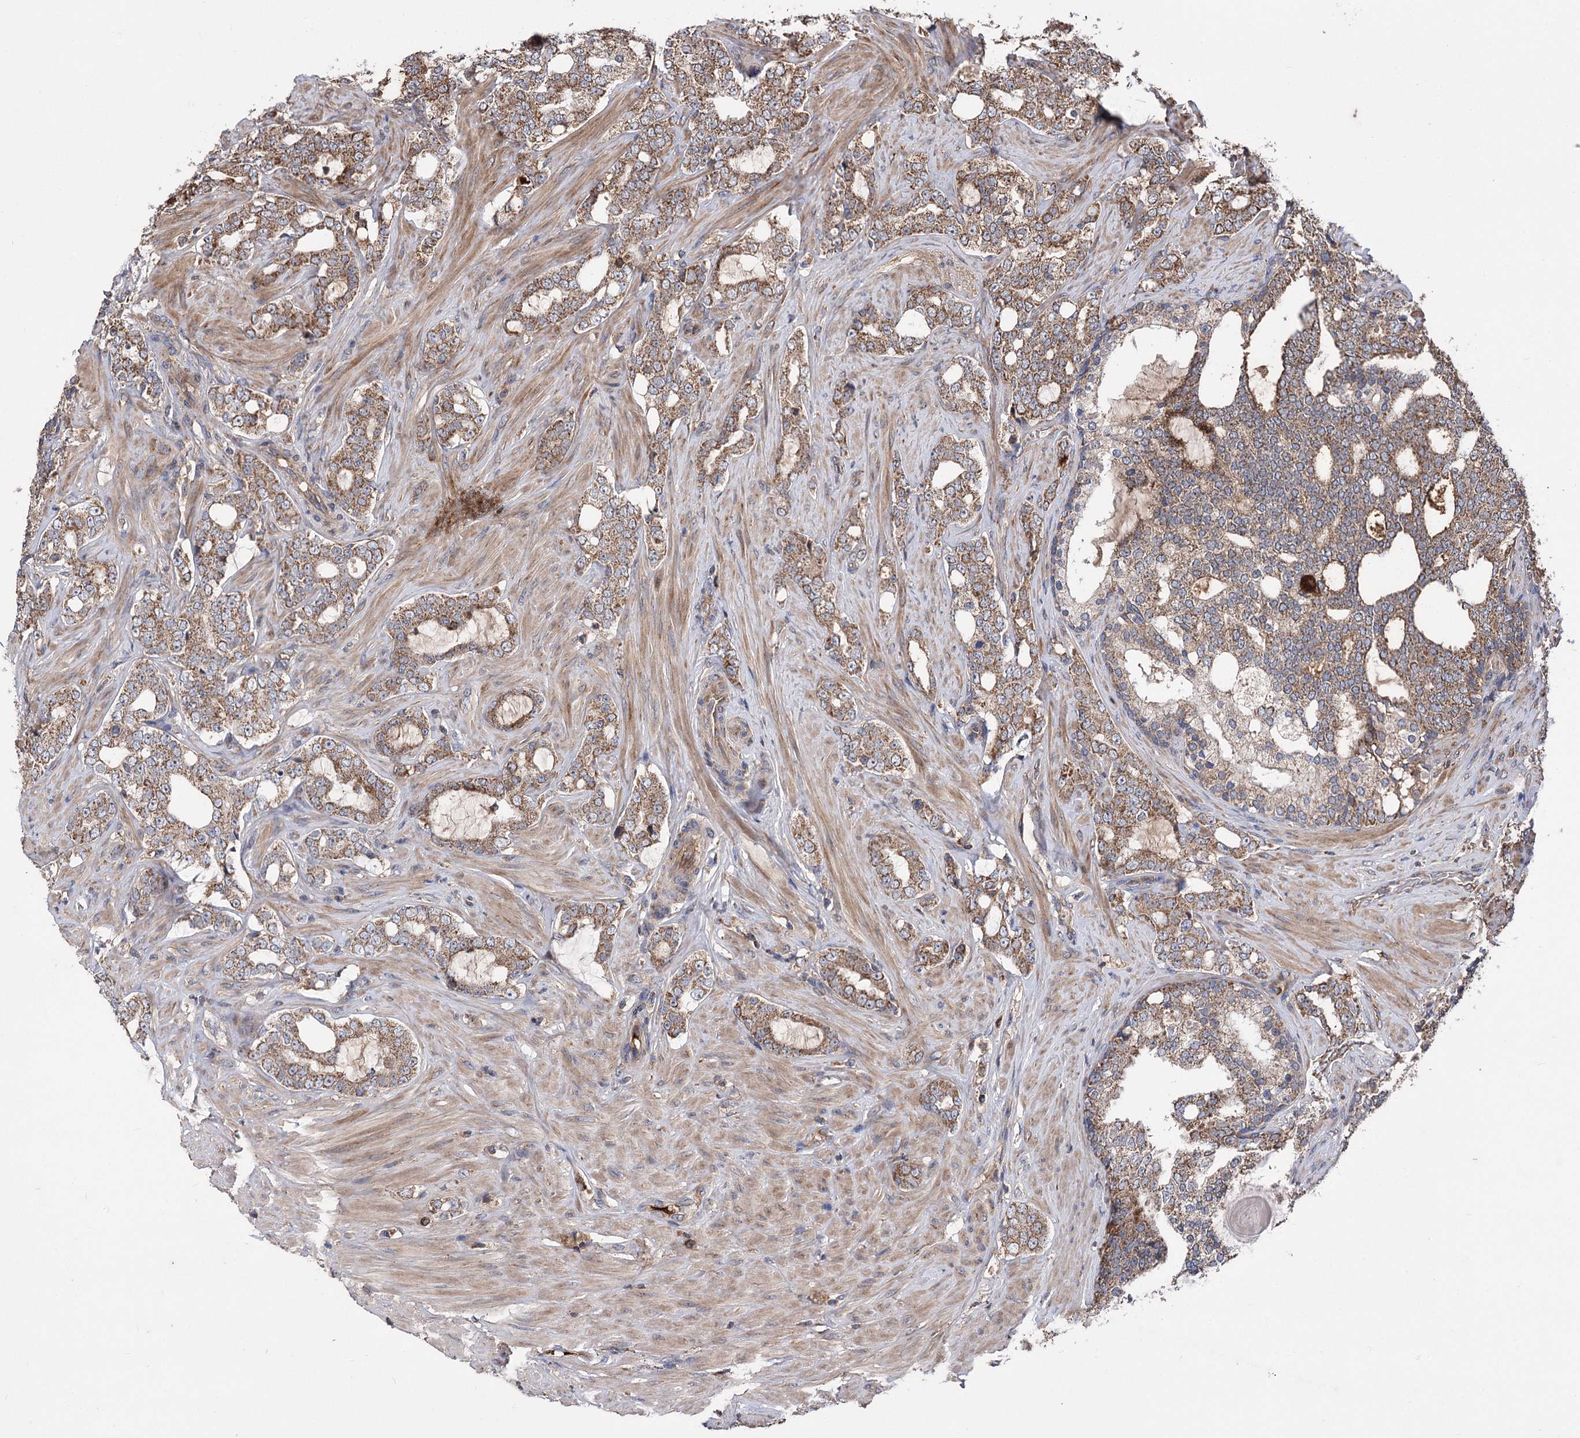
{"staining": {"intensity": "strong", "quantity": ">75%", "location": "cytoplasmic/membranous"}, "tissue": "prostate cancer", "cell_type": "Tumor cells", "image_type": "cancer", "snomed": [{"axis": "morphology", "description": "Adenocarcinoma, High grade"}, {"axis": "topography", "description": "Prostate"}], "caption": "Strong cytoplasmic/membranous protein staining is appreciated in approximately >75% of tumor cells in adenocarcinoma (high-grade) (prostate).", "gene": "RASSF3", "patient": {"sex": "male", "age": 64}}